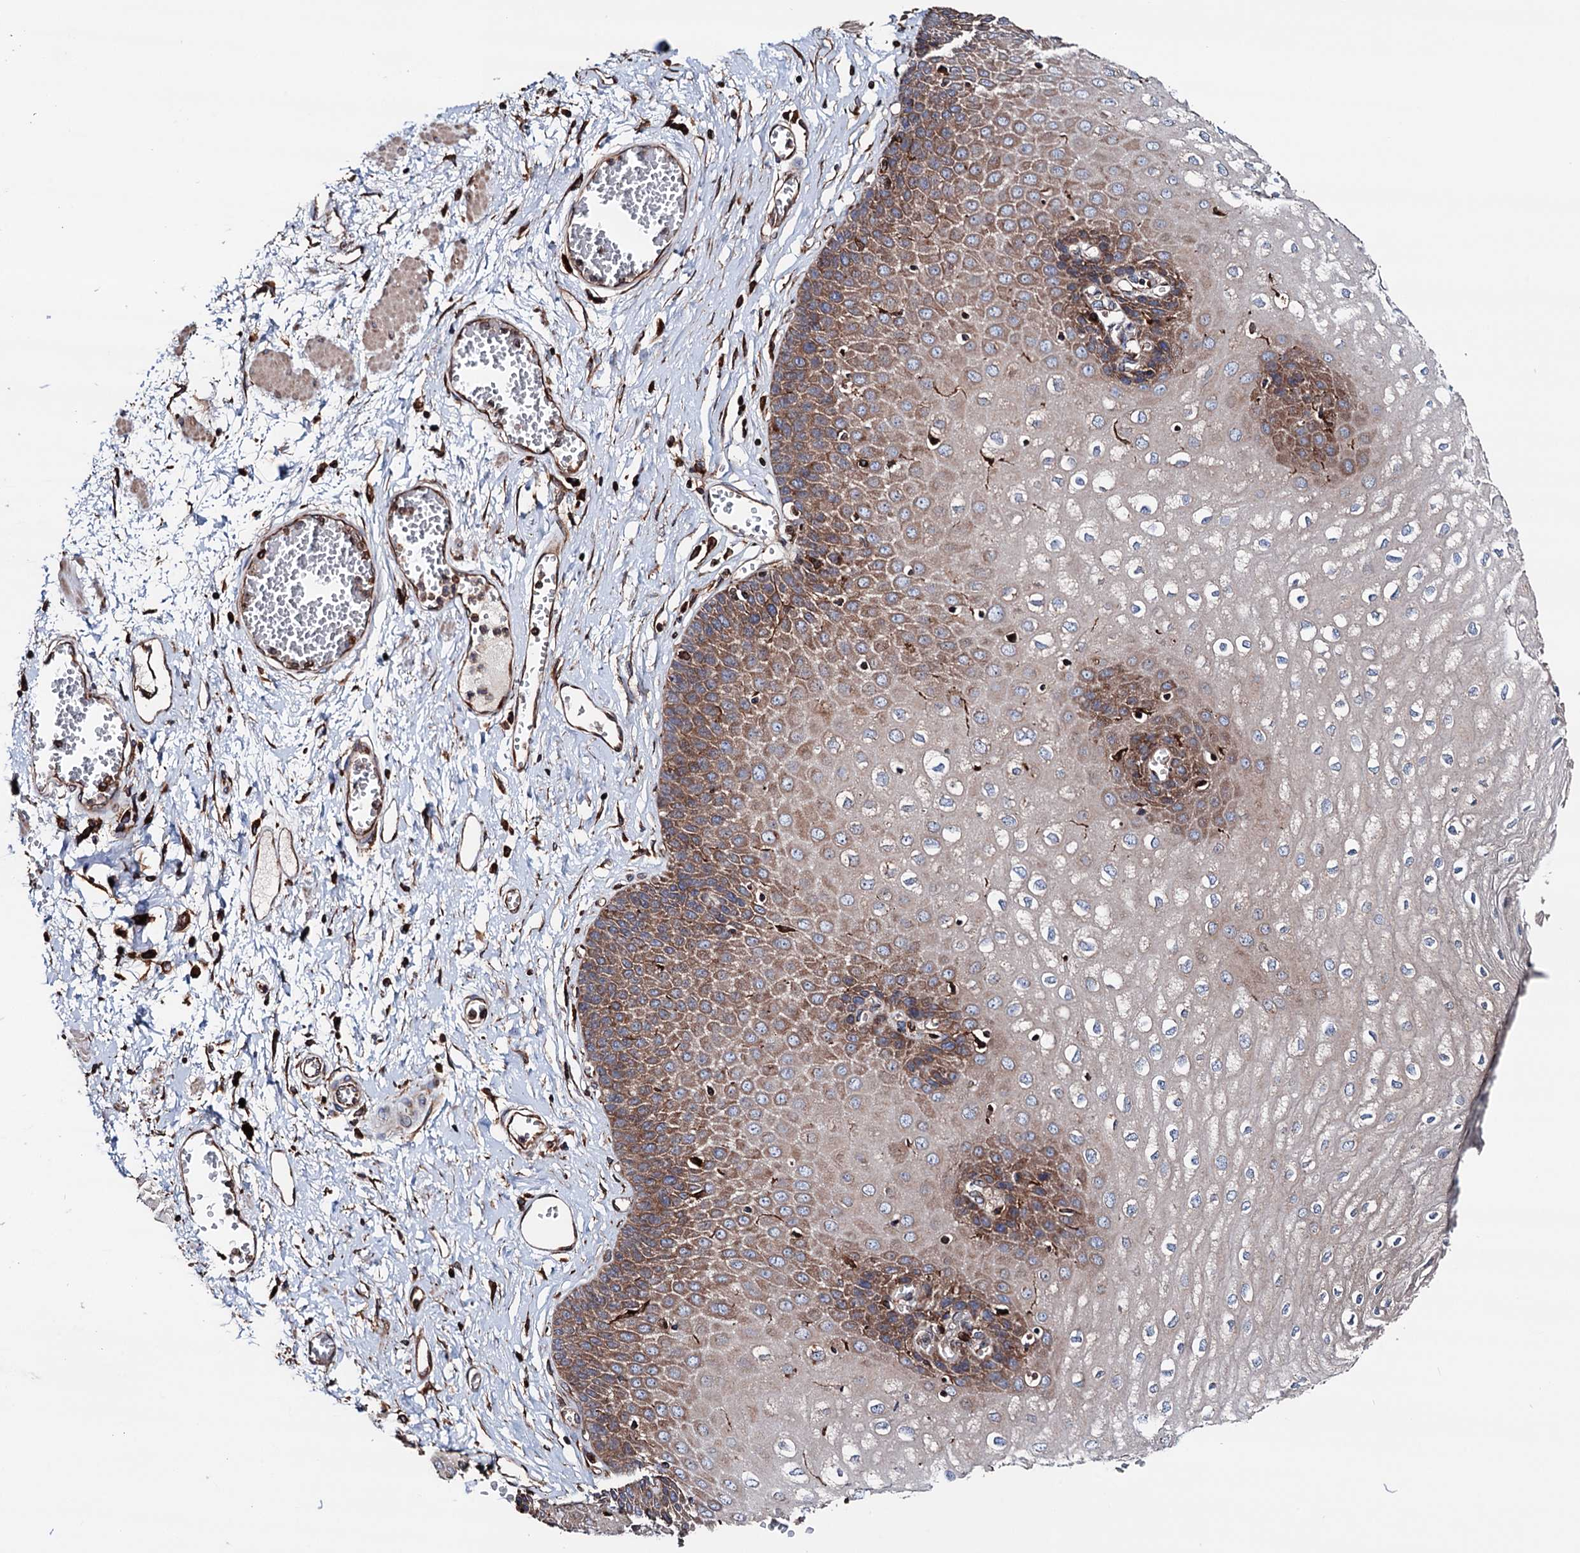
{"staining": {"intensity": "moderate", "quantity": "25%-75%", "location": "cytoplasmic/membranous"}, "tissue": "esophagus", "cell_type": "Squamous epithelial cells", "image_type": "normal", "snomed": [{"axis": "morphology", "description": "Normal tissue, NOS"}, {"axis": "topography", "description": "Esophagus"}], "caption": "IHC (DAB) staining of normal human esophagus reveals moderate cytoplasmic/membranous protein positivity in about 25%-75% of squamous epithelial cells.", "gene": "ERP29", "patient": {"sex": "male", "age": 60}}